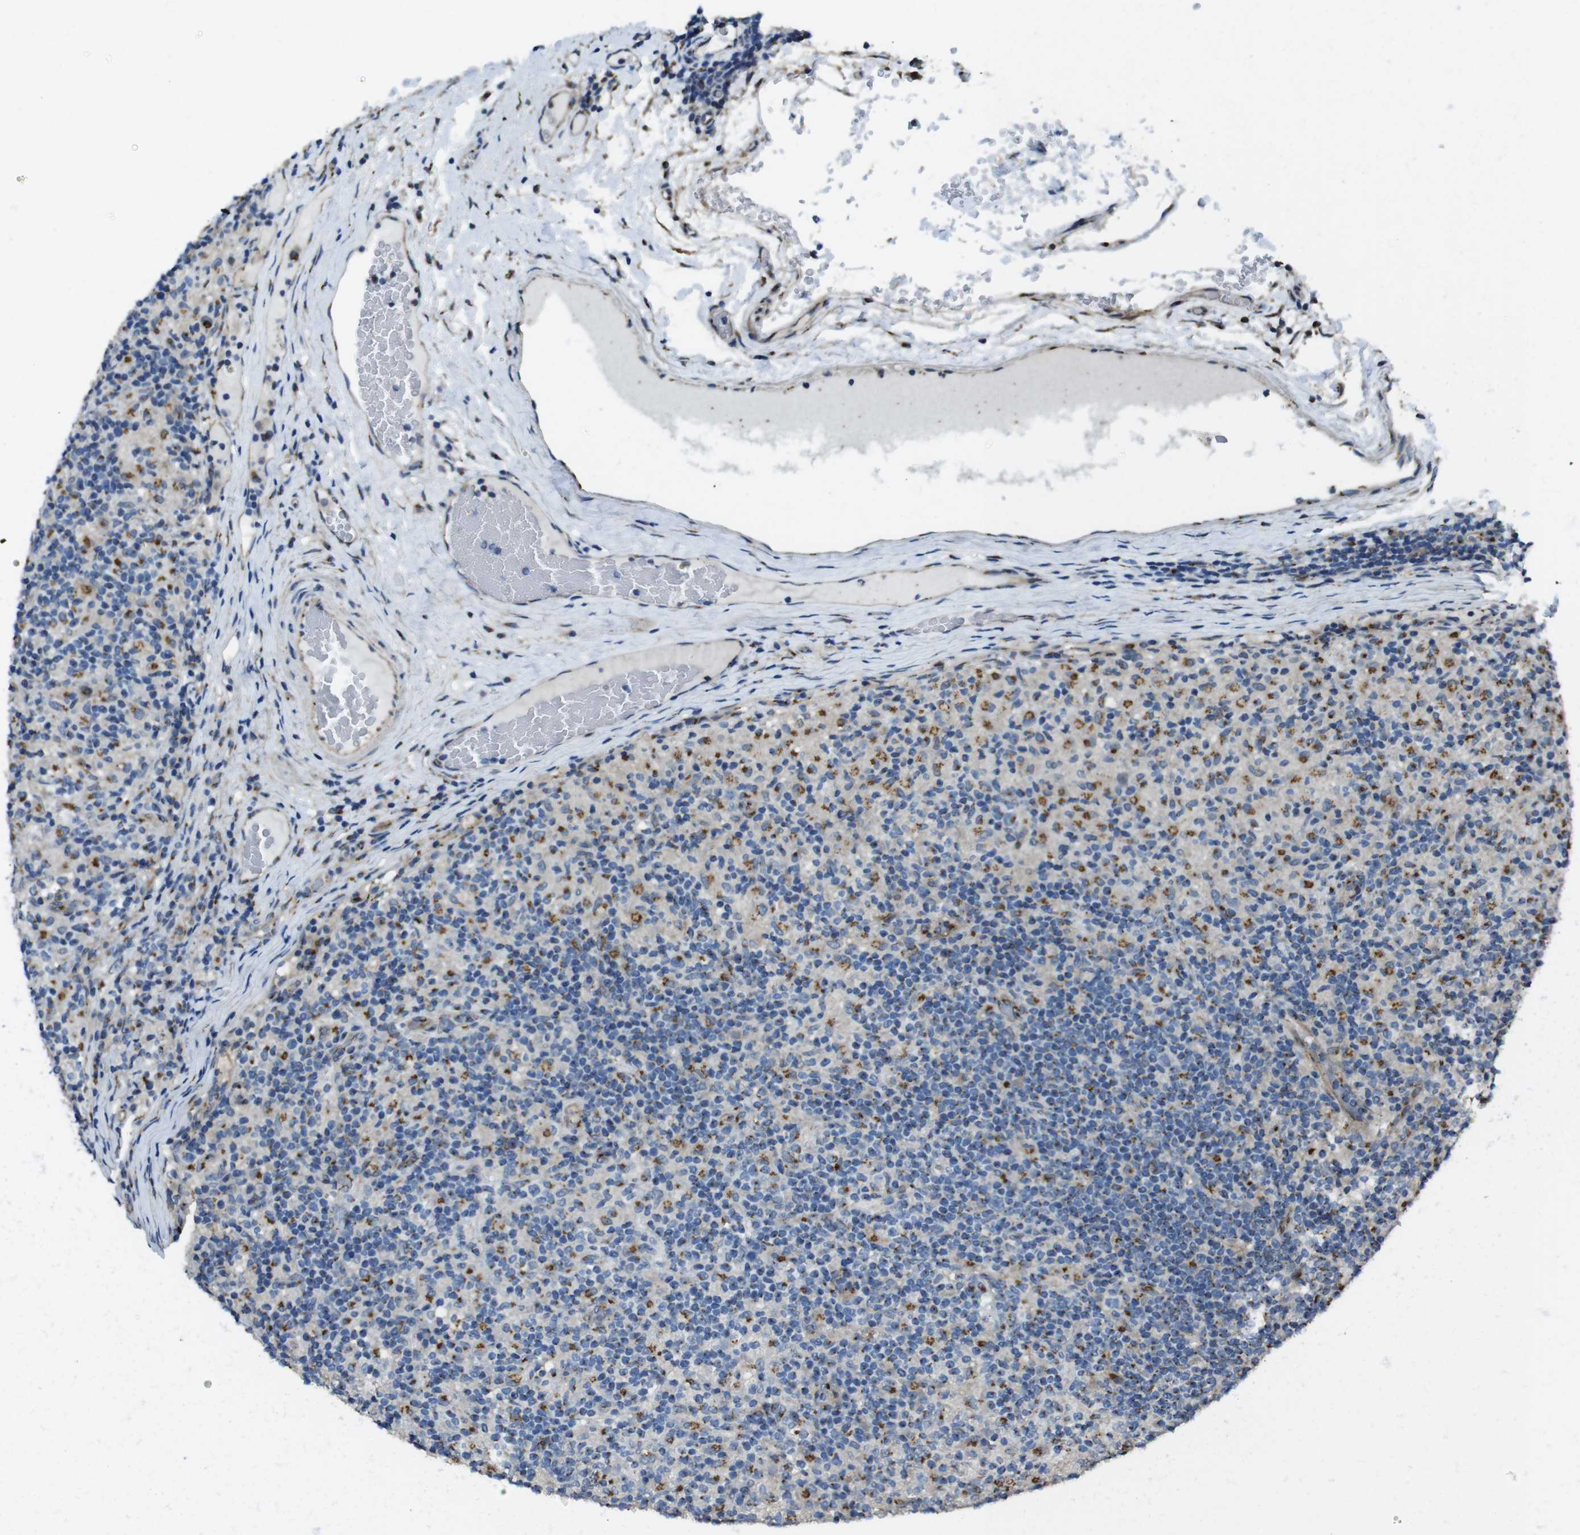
{"staining": {"intensity": "moderate", "quantity": "<25%", "location": "cytoplasmic/membranous"}, "tissue": "lymphoma", "cell_type": "Tumor cells", "image_type": "cancer", "snomed": [{"axis": "morphology", "description": "Hodgkin's disease, NOS"}, {"axis": "topography", "description": "Lymph node"}], "caption": "A micrograph of lymphoma stained for a protein reveals moderate cytoplasmic/membranous brown staining in tumor cells.", "gene": "RAB6A", "patient": {"sex": "male", "age": 70}}